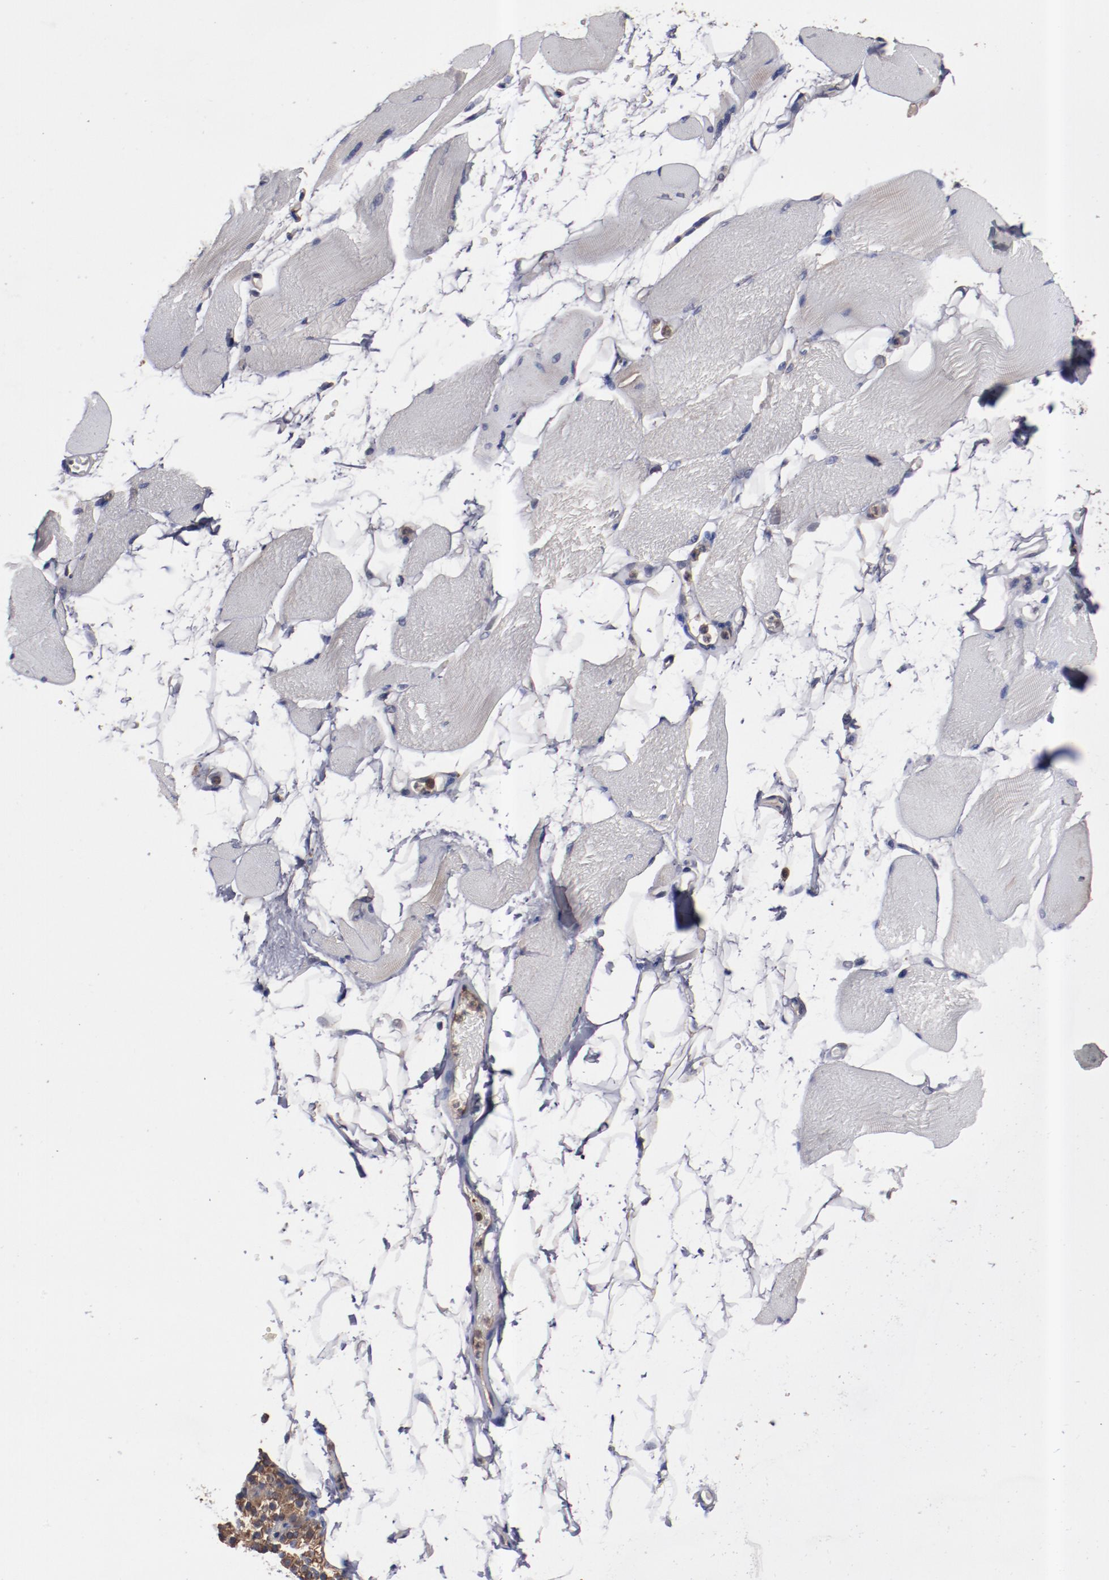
{"staining": {"intensity": "weak", "quantity": "<25%", "location": "cytoplasmic/membranous"}, "tissue": "skeletal muscle", "cell_type": "Myocytes", "image_type": "normal", "snomed": [{"axis": "morphology", "description": "Normal tissue, NOS"}, {"axis": "topography", "description": "Skeletal muscle"}, {"axis": "topography", "description": "Parathyroid gland"}], "caption": "Immunohistochemistry photomicrograph of unremarkable skeletal muscle: human skeletal muscle stained with DAB reveals no significant protein positivity in myocytes. The staining was performed using DAB (3,3'-diaminobenzidine) to visualize the protein expression in brown, while the nuclei were stained in blue with hematoxylin (Magnification: 20x).", "gene": "DNAAF2", "patient": {"sex": "female", "age": 37}}